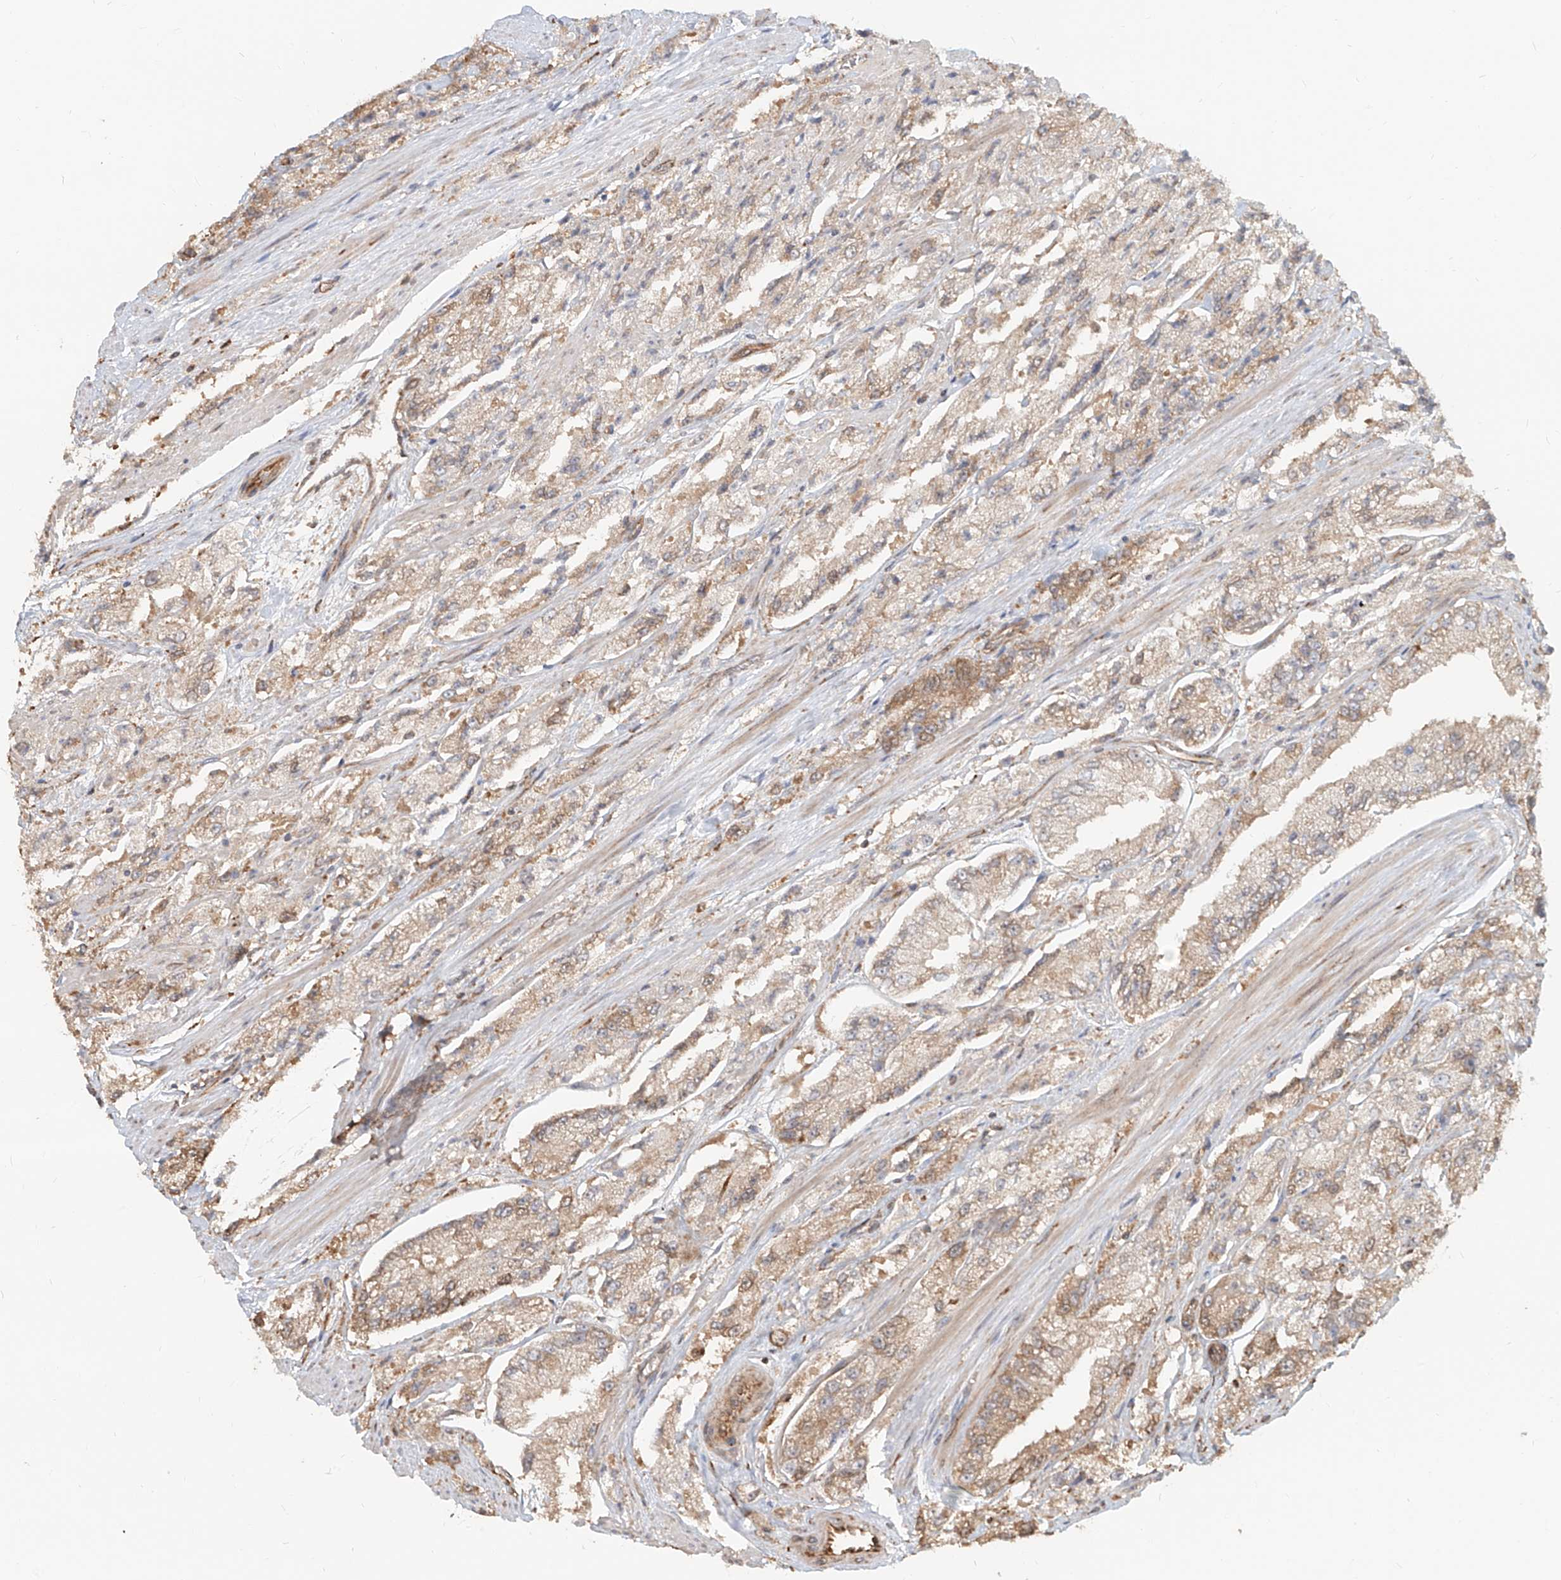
{"staining": {"intensity": "moderate", "quantity": "25%-75%", "location": "cytoplasmic/membranous"}, "tissue": "prostate cancer", "cell_type": "Tumor cells", "image_type": "cancer", "snomed": [{"axis": "morphology", "description": "Adenocarcinoma, High grade"}, {"axis": "topography", "description": "Prostate"}], "caption": "Immunohistochemical staining of adenocarcinoma (high-grade) (prostate) displays moderate cytoplasmic/membranous protein expression in about 25%-75% of tumor cells.", "gene": "UBE2K", "patient": {"sex": "male", "age": 58}}